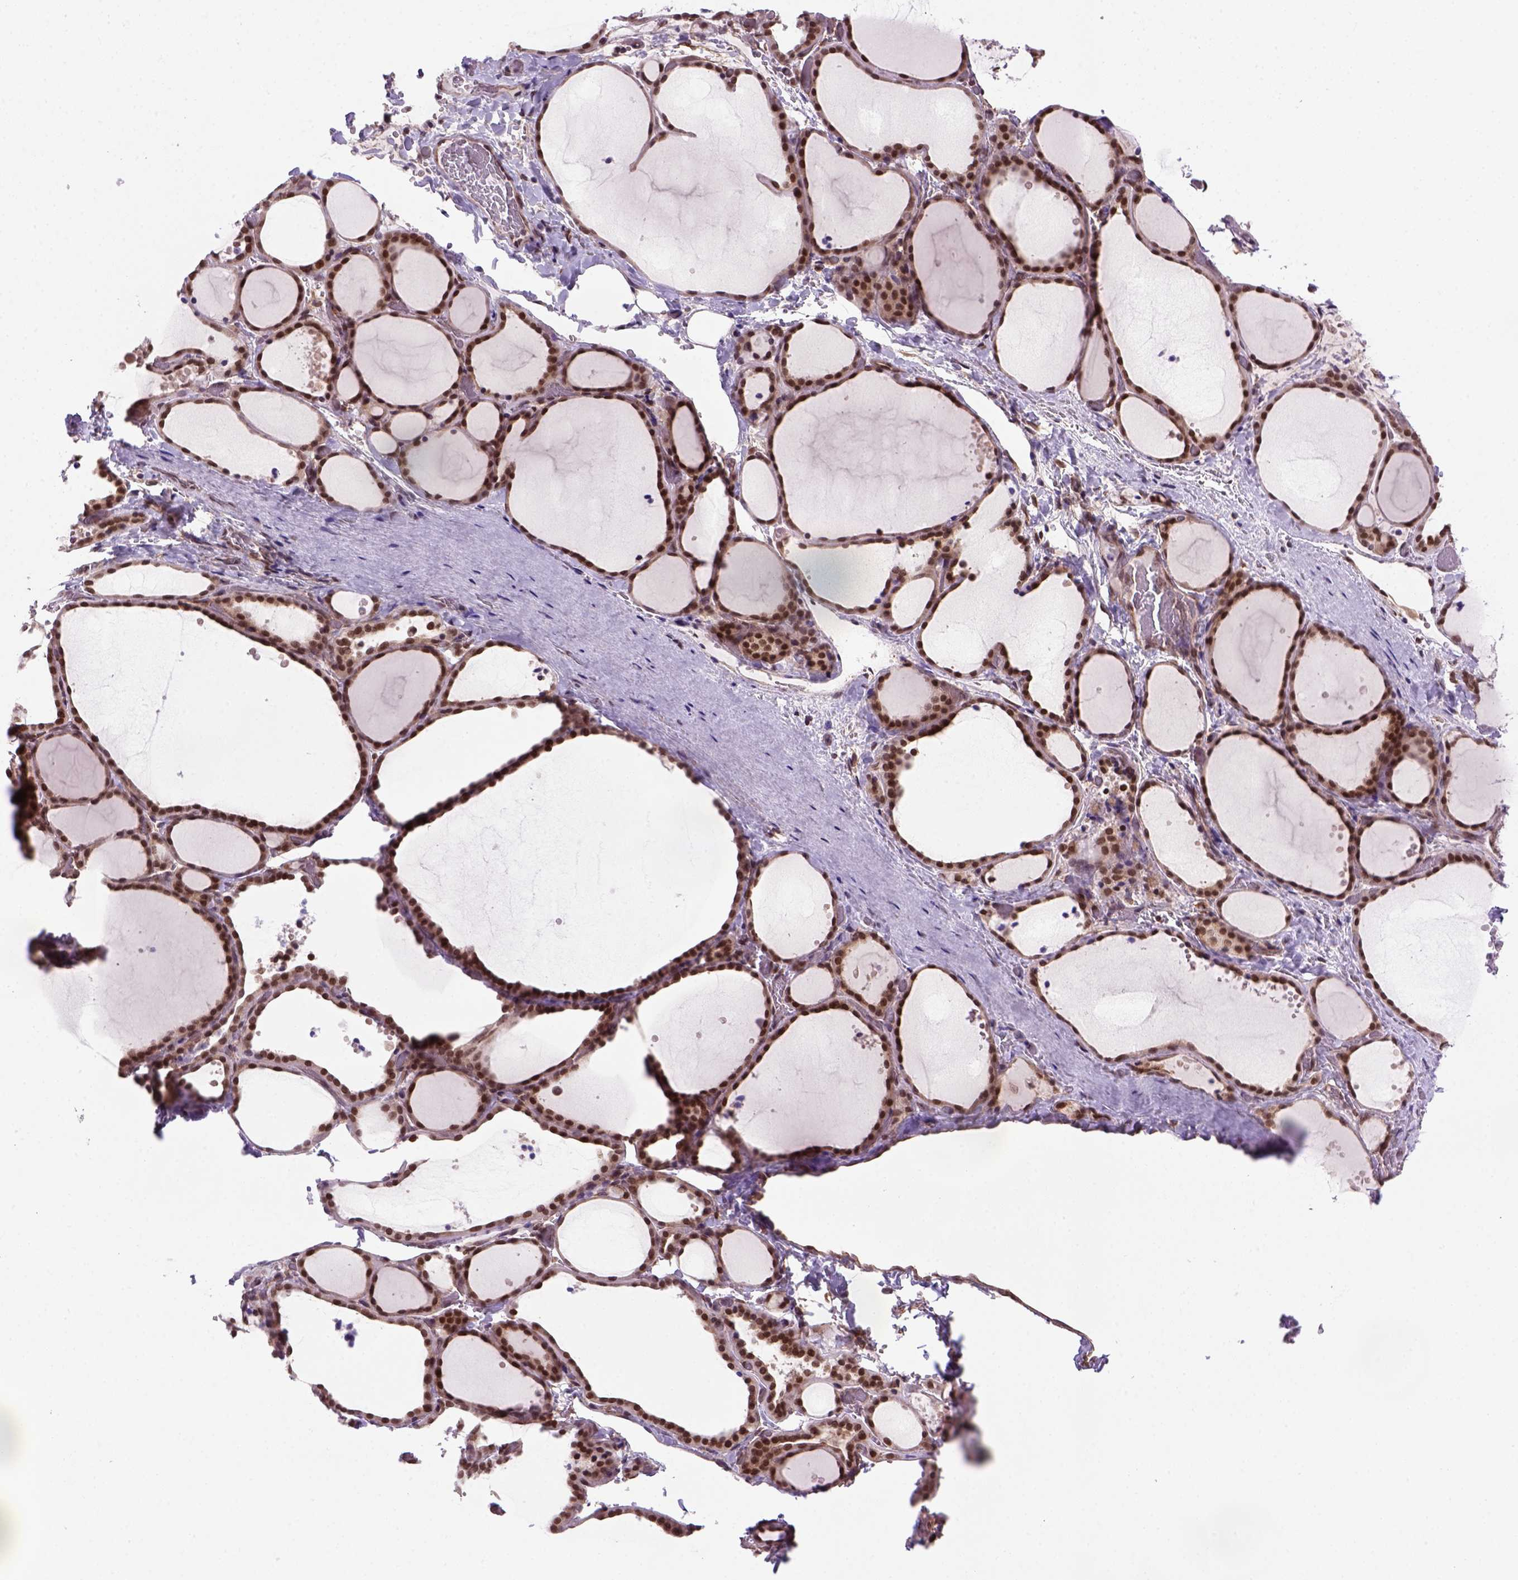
{"staining": {"intensity": "strong", "quantity": ">75%", "location": "nuclear"}, "tissue": "thyroid gland", "cell_type": "Glandular cells", "image_type": "normal", "snomed": [{"axis": "morphology", "description": "Normal tissue, NOS"}, {"axis": "topography", "description": "Thyroid gland"}], "caption": "Immunohistochemistry (IHC) of normal human thyroid gland reveals high levels of strong nuclear staining in about >75% of glandular cells. Immunohistochemistry (IHC) stains the protein of interest in brown and the nuclei are stained blue.", "gene": "MGMT", "patient": {"sex": "female", "age": 36}}